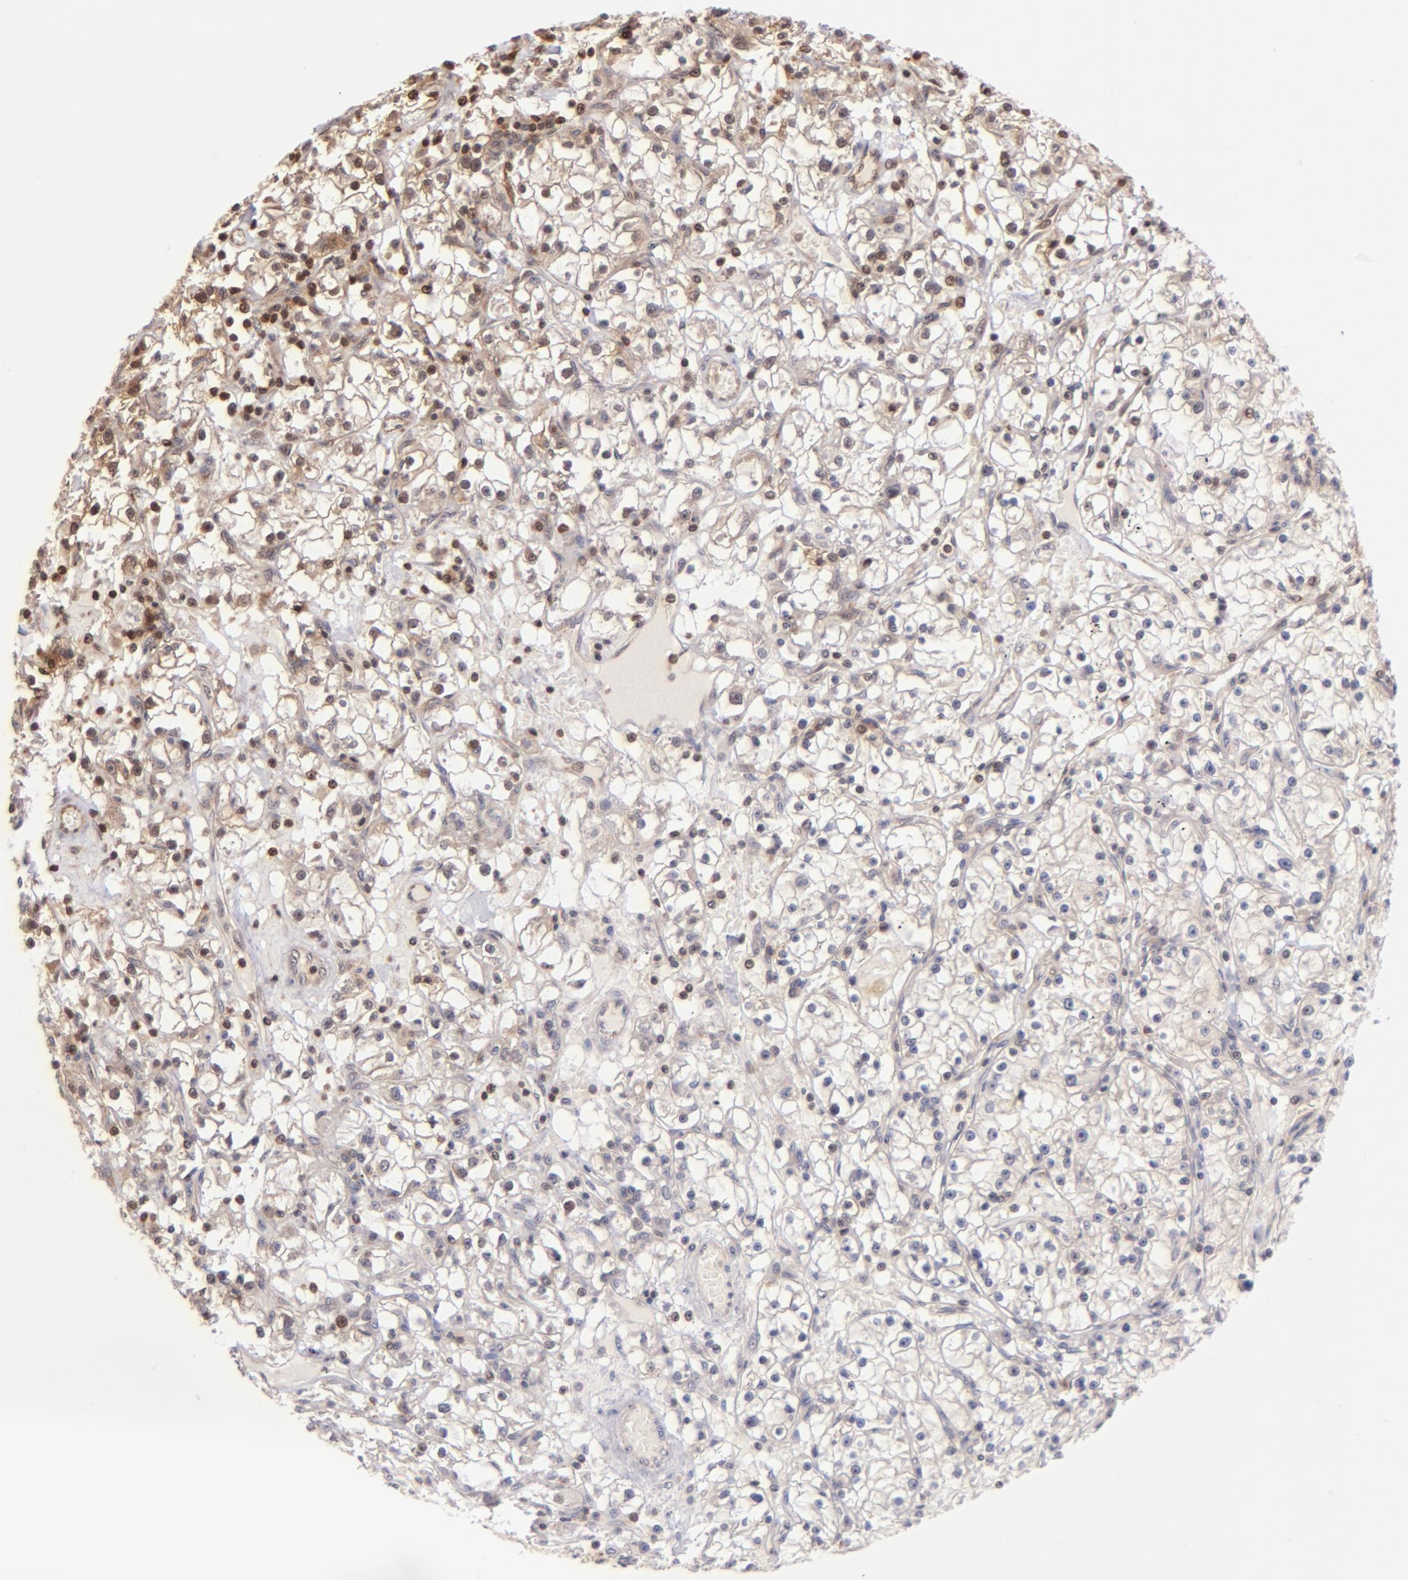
{"staining": {"intensity": "moderate", "quantity": "25%-75%", "location": "cytoplasmic/membranous,nuclear"}, "tissue": "renal cancer", "cell_type": "Tumor cells", "image_type": "cancer", "snomed": [{"axis": "morphology", "description": "Adenocarcinoma, NOS"}, {"axis": "topography", "description": "Kidney"}], "caption": "Immunohistochemical staining of renal adenocarcinoma demonstrates moderate cytoplasmic/membranous and nuclear protein expression in about 25%-75% of tumor cells. (Brightfield microscopy of DAB IHC at high magnification).", "gene": "YWHAB", "patient": {"sex": "male", "age": 56}}